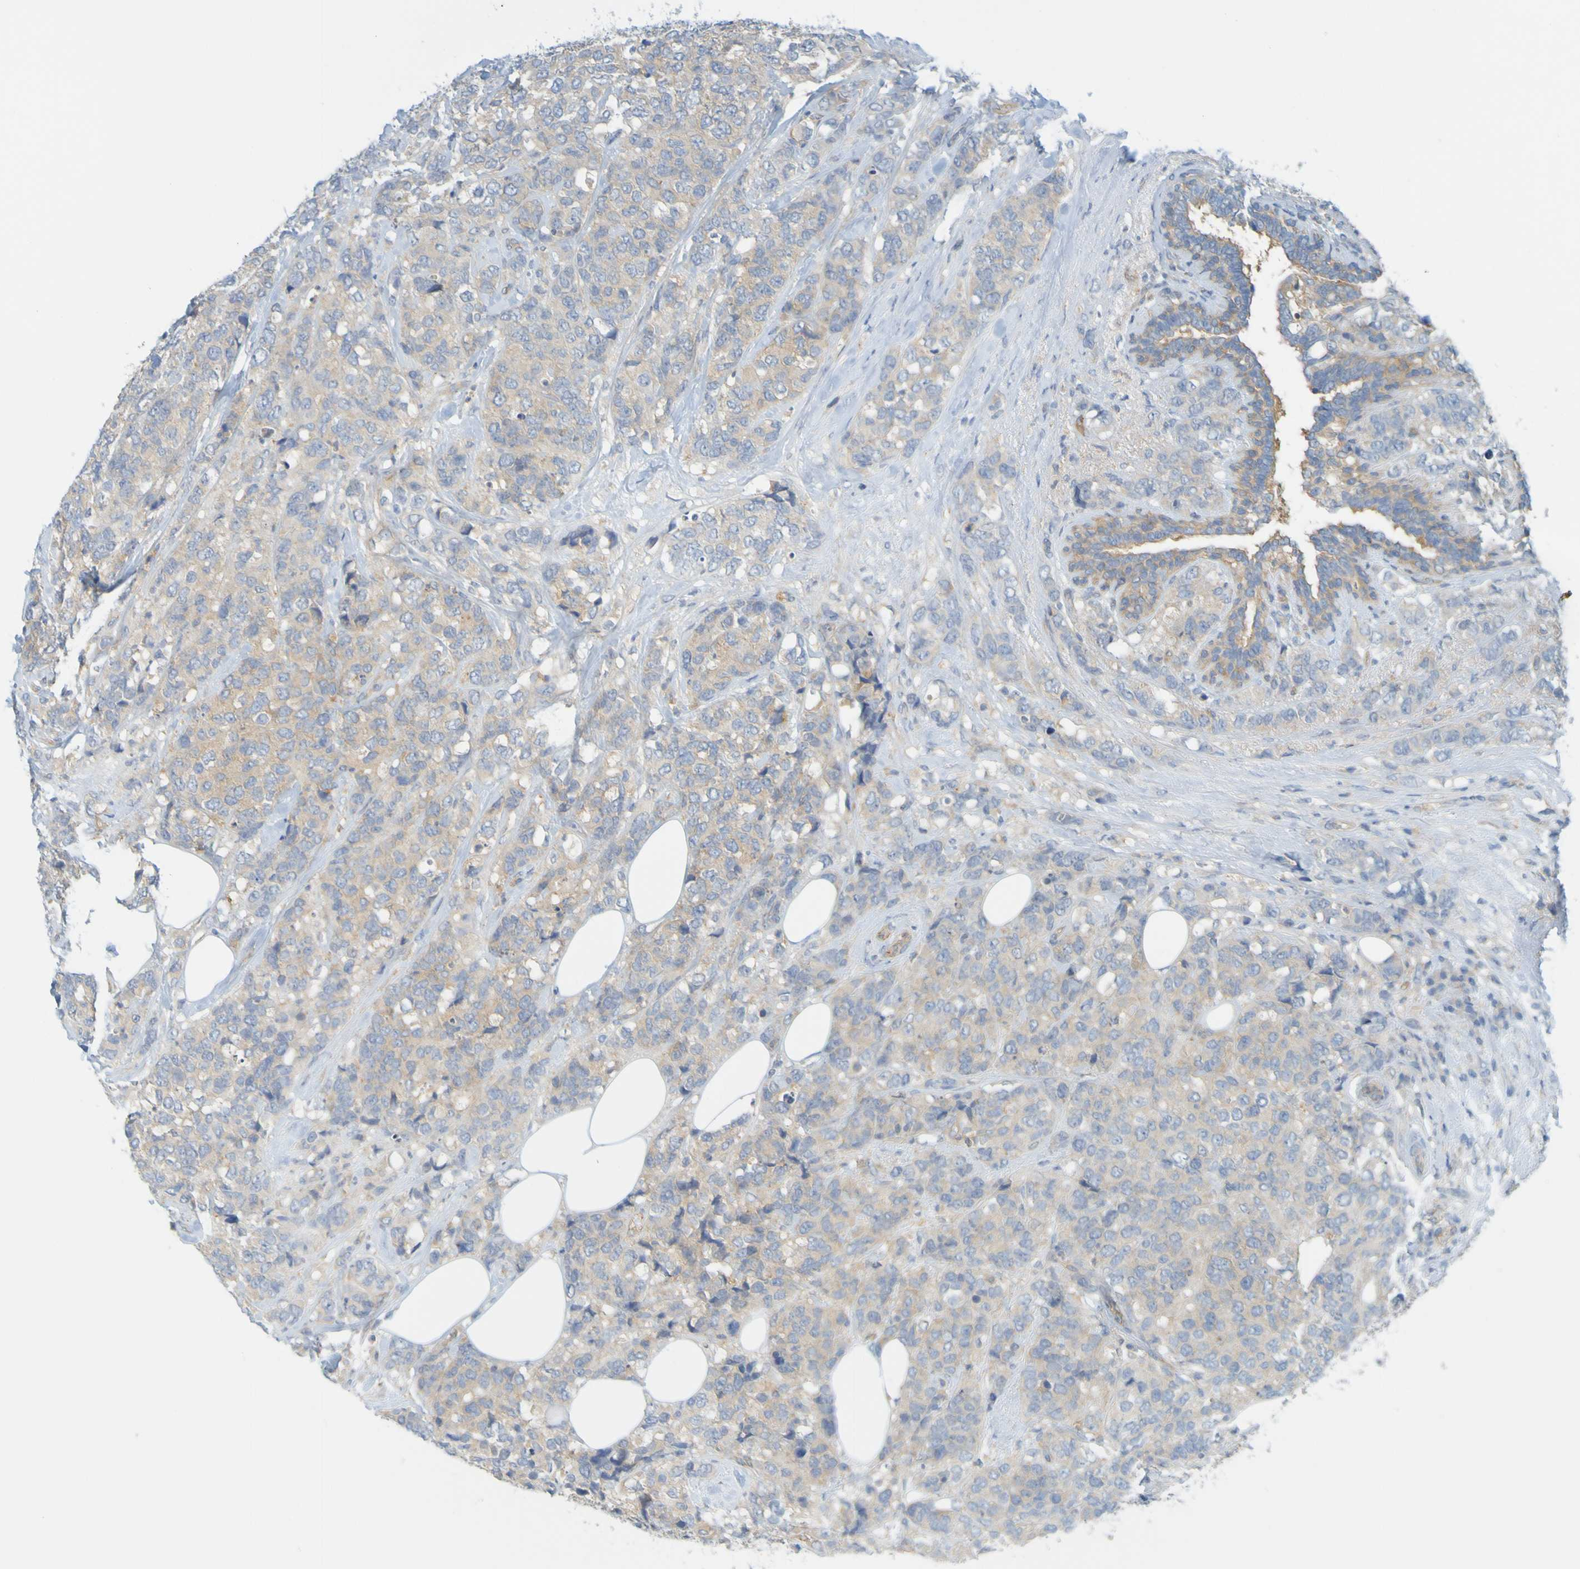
{"staining": {"intensity": "weak", "quantity": ">75%", "location": "cytoplasmic/membranous"}, "tissue": "breast cancer", "cell_type": "Tumor cells", "image_type": "cancer", "snomed": [{"axis": "morphology", "description": "Lobular carcinoma"}, {"axis": "topography", "description": "Breast"}], "caption": "Breast cancer stained with a brown dye demonstrates weak cytoplasmic/membranous positive staining in about >75% of tumor cells.", "gene": "APPL1", "patient": {"sex": "female", "age": 59}}